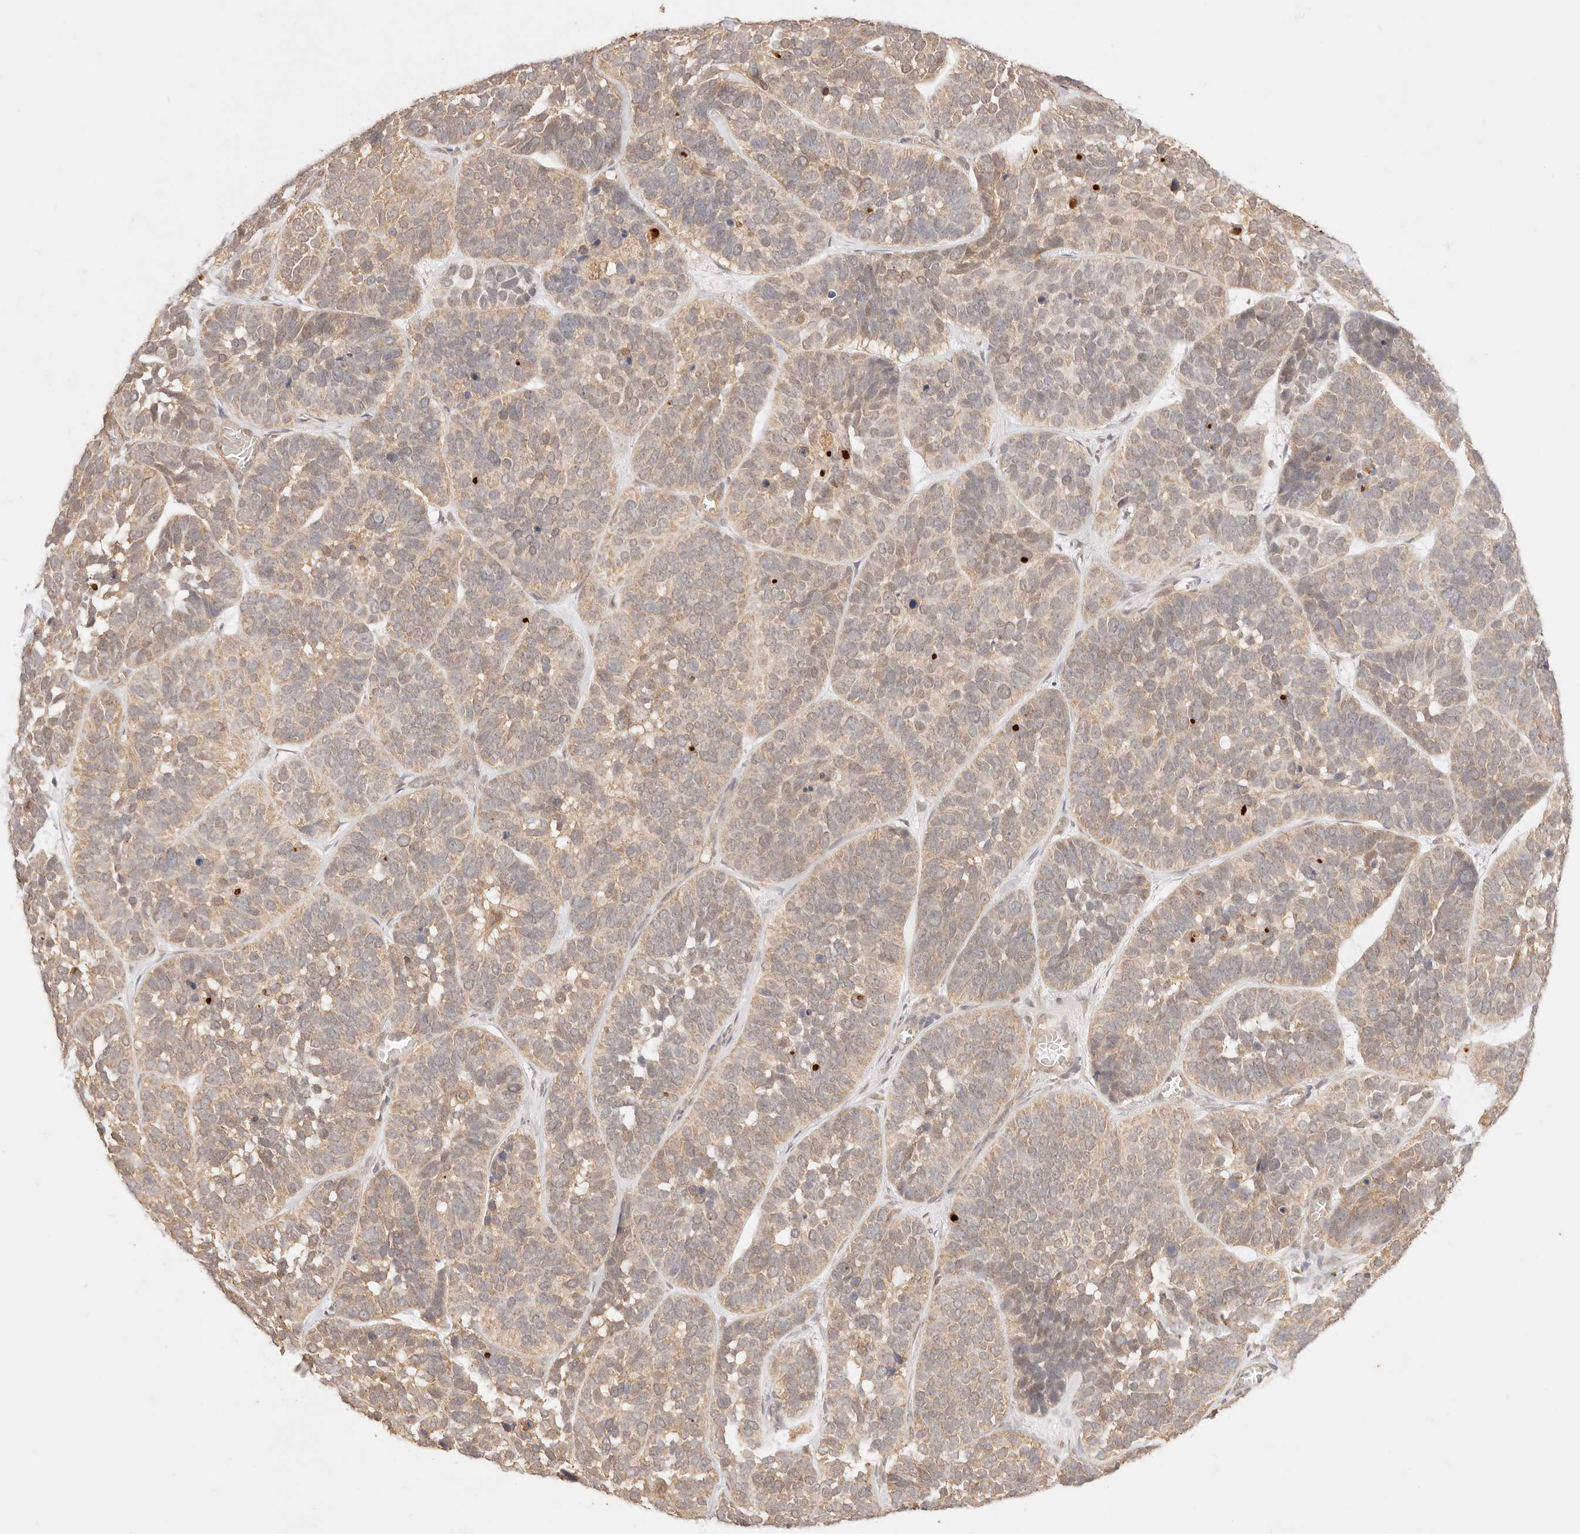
{"staining": {"intensity": "weak", "quantity": ">75%", "location": "cytoplasmic/membranous"}, "tissue": "skin cancer", "cell_type": "Tumor cells", "image_type": "cancer", "snomed": [{"axis": "morphology", "description": "Basal cell carcinoma"}, {"axis": "topography", "description": "Skin"}], "caption": "Immunohistochemical staining of skin cancer exhibits low levels of weak cytoplasmic/membranous protein positivity in approximately >75% of tumor cells. Ihc stains the protein in brown and the nuclei are stained blue.", "gene": "TRIM11", "patient": {"sex": "male", "age": 62}}